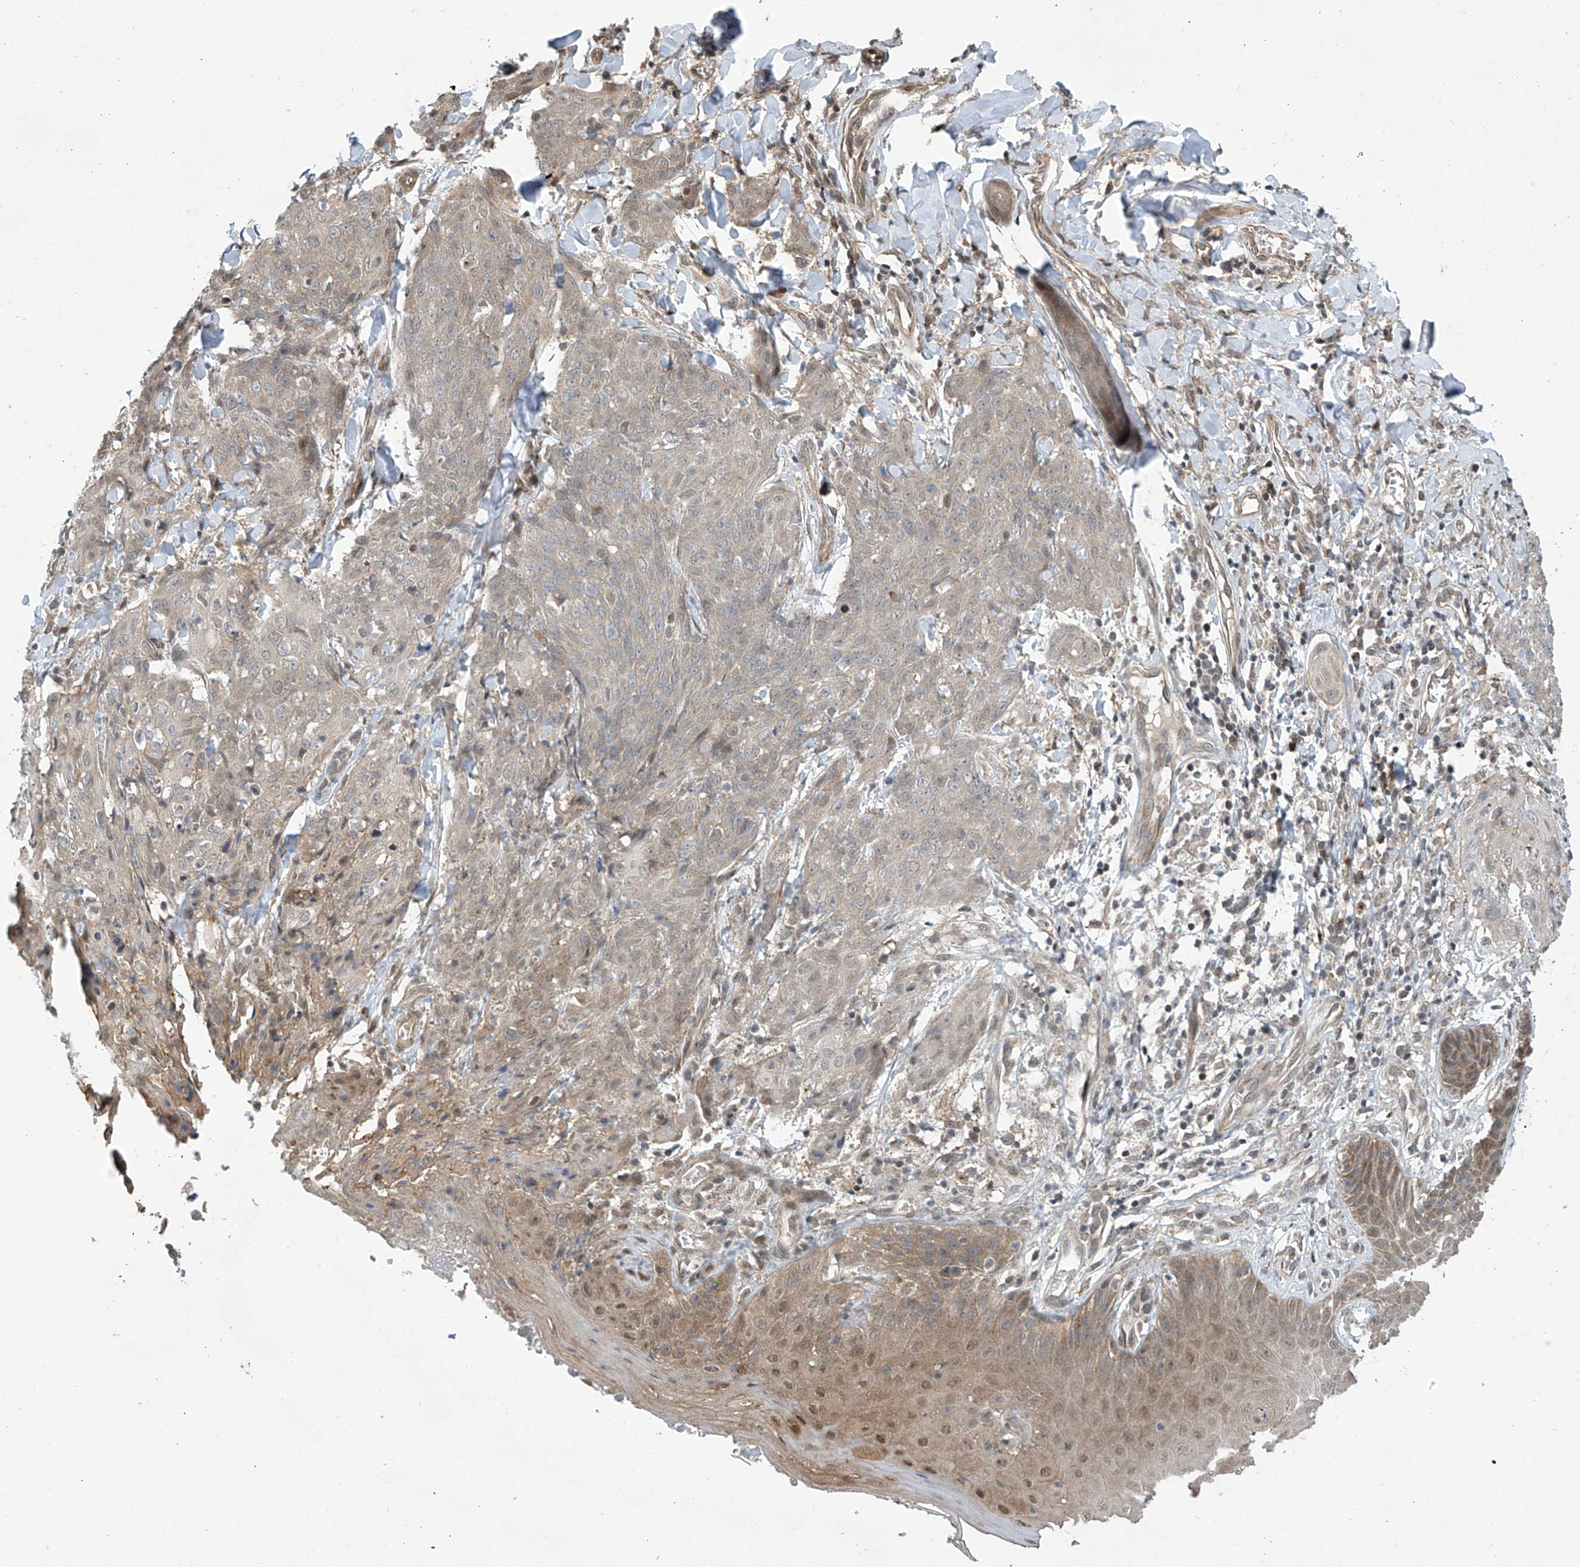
{"staining": {"intensity": "weak", "quantity": "<25%", "location": "cytoplasmic/membranous"}, "tissue": "skin cancer", "cell_type": "Tumor cells", "image_type": "cancer", "snomed": [{"axis": "morphology", "description": "Squamous cell carcinoma, NOS"}, {"axis": "topography", "description": "Skin"}, {"axis": "topography", "description": "Vulva"}], "caption": "This histopathology image is of skin cancer stained with immunohistochemistry (IHC) to label a protein in brown with the nuclei are counter-stained blue. There is no staining in tumor cells.", "gene": "ABHD13", "patient": {"sex": "female", "age": 85}}